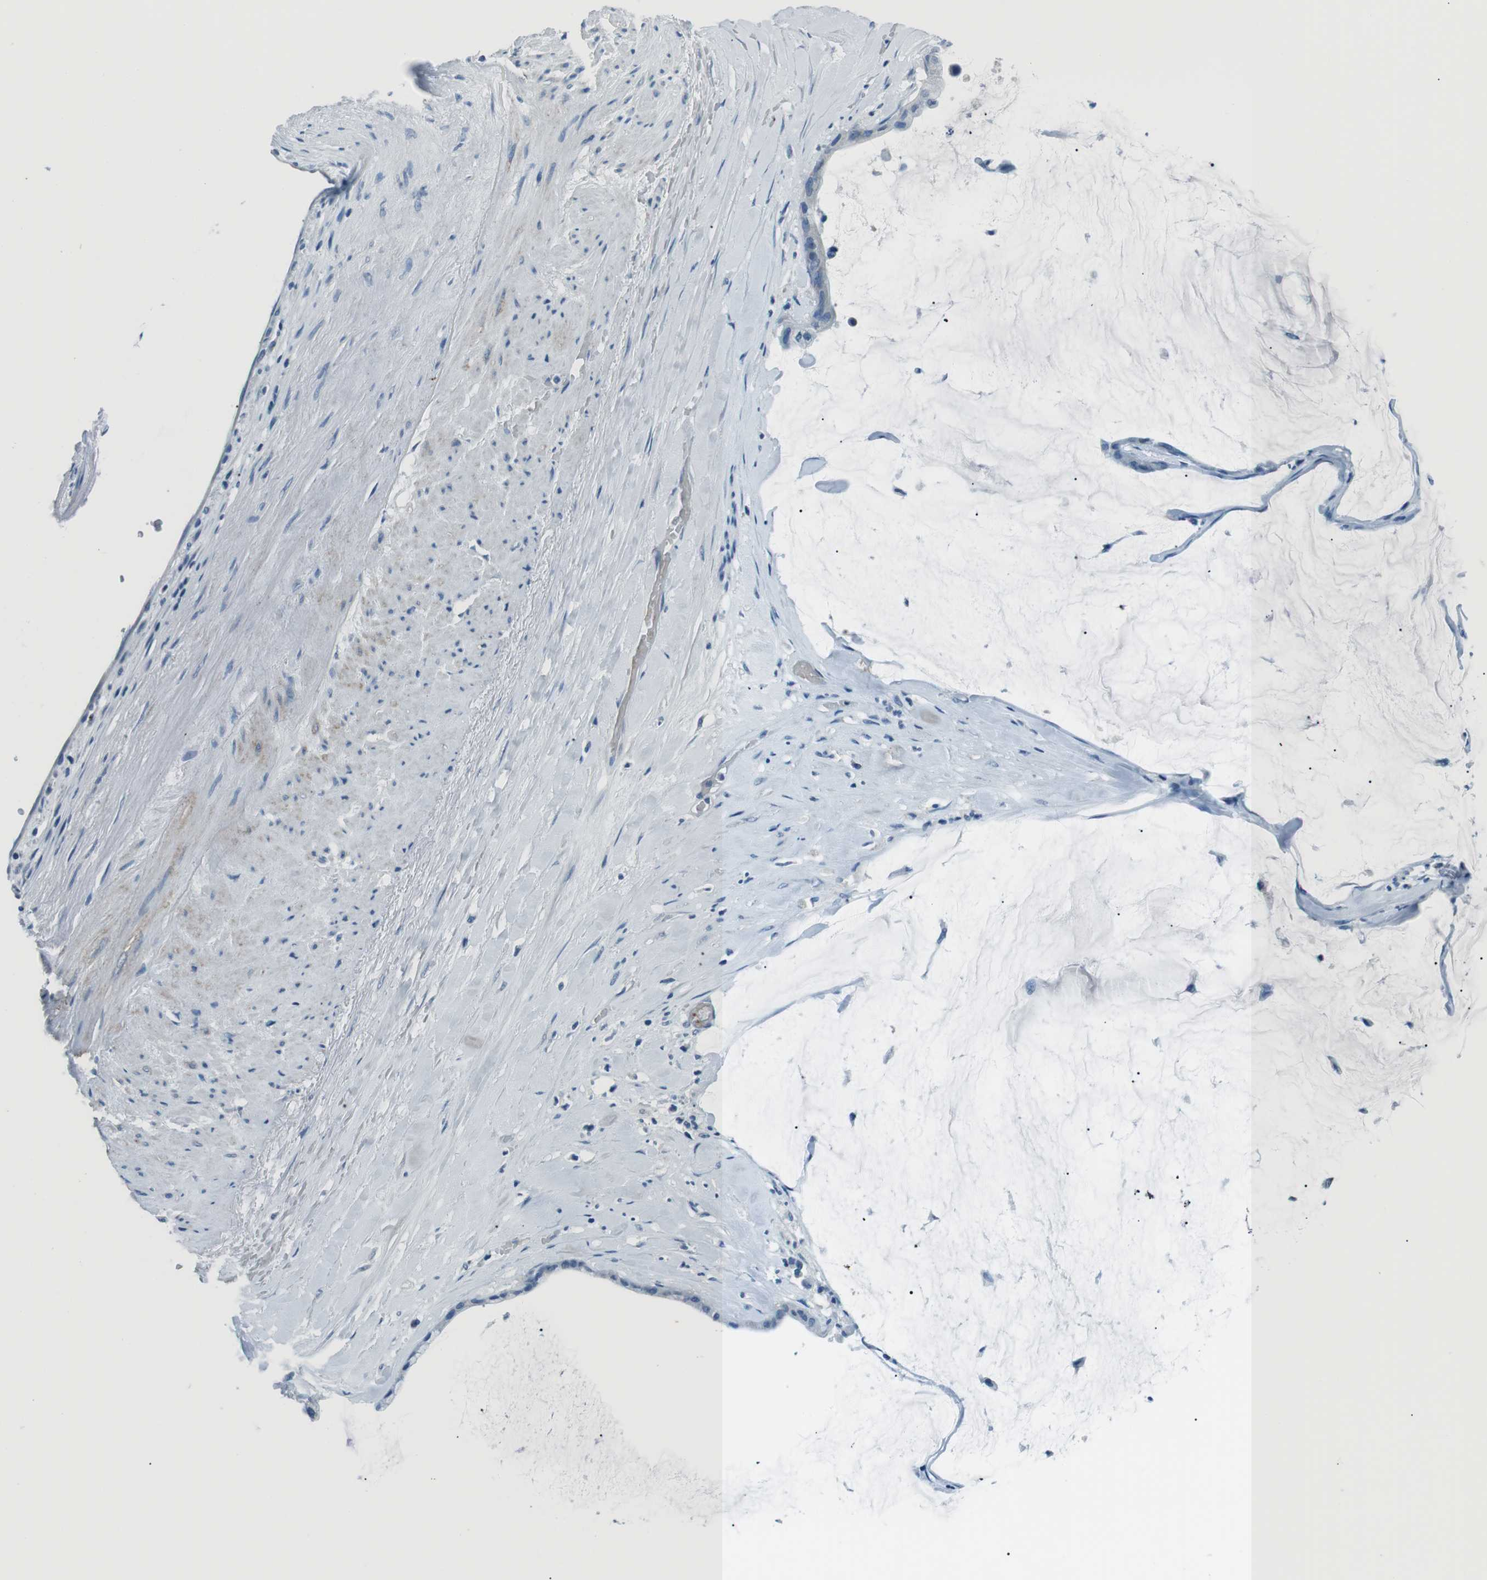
{"staining": {"intensity": "negative", "quantity": "none", "location": "none"}, "tissue": "pancreatic cancer", "cell_type": "Tumor cells", "image_type": "cancer", "snomed": [{"axis": "morphology", "description": "Adenocarcinoma, NOS"}, {"axis": "topography", "description": "Pancreas"}], "caption": "Immunohistochemistry (IHC) of human pancreatic adenocarcinoma reveals no expression in tumor cells.", "gene": "ST6GAL1", "patient": {"sex": "male", "age": 41}}